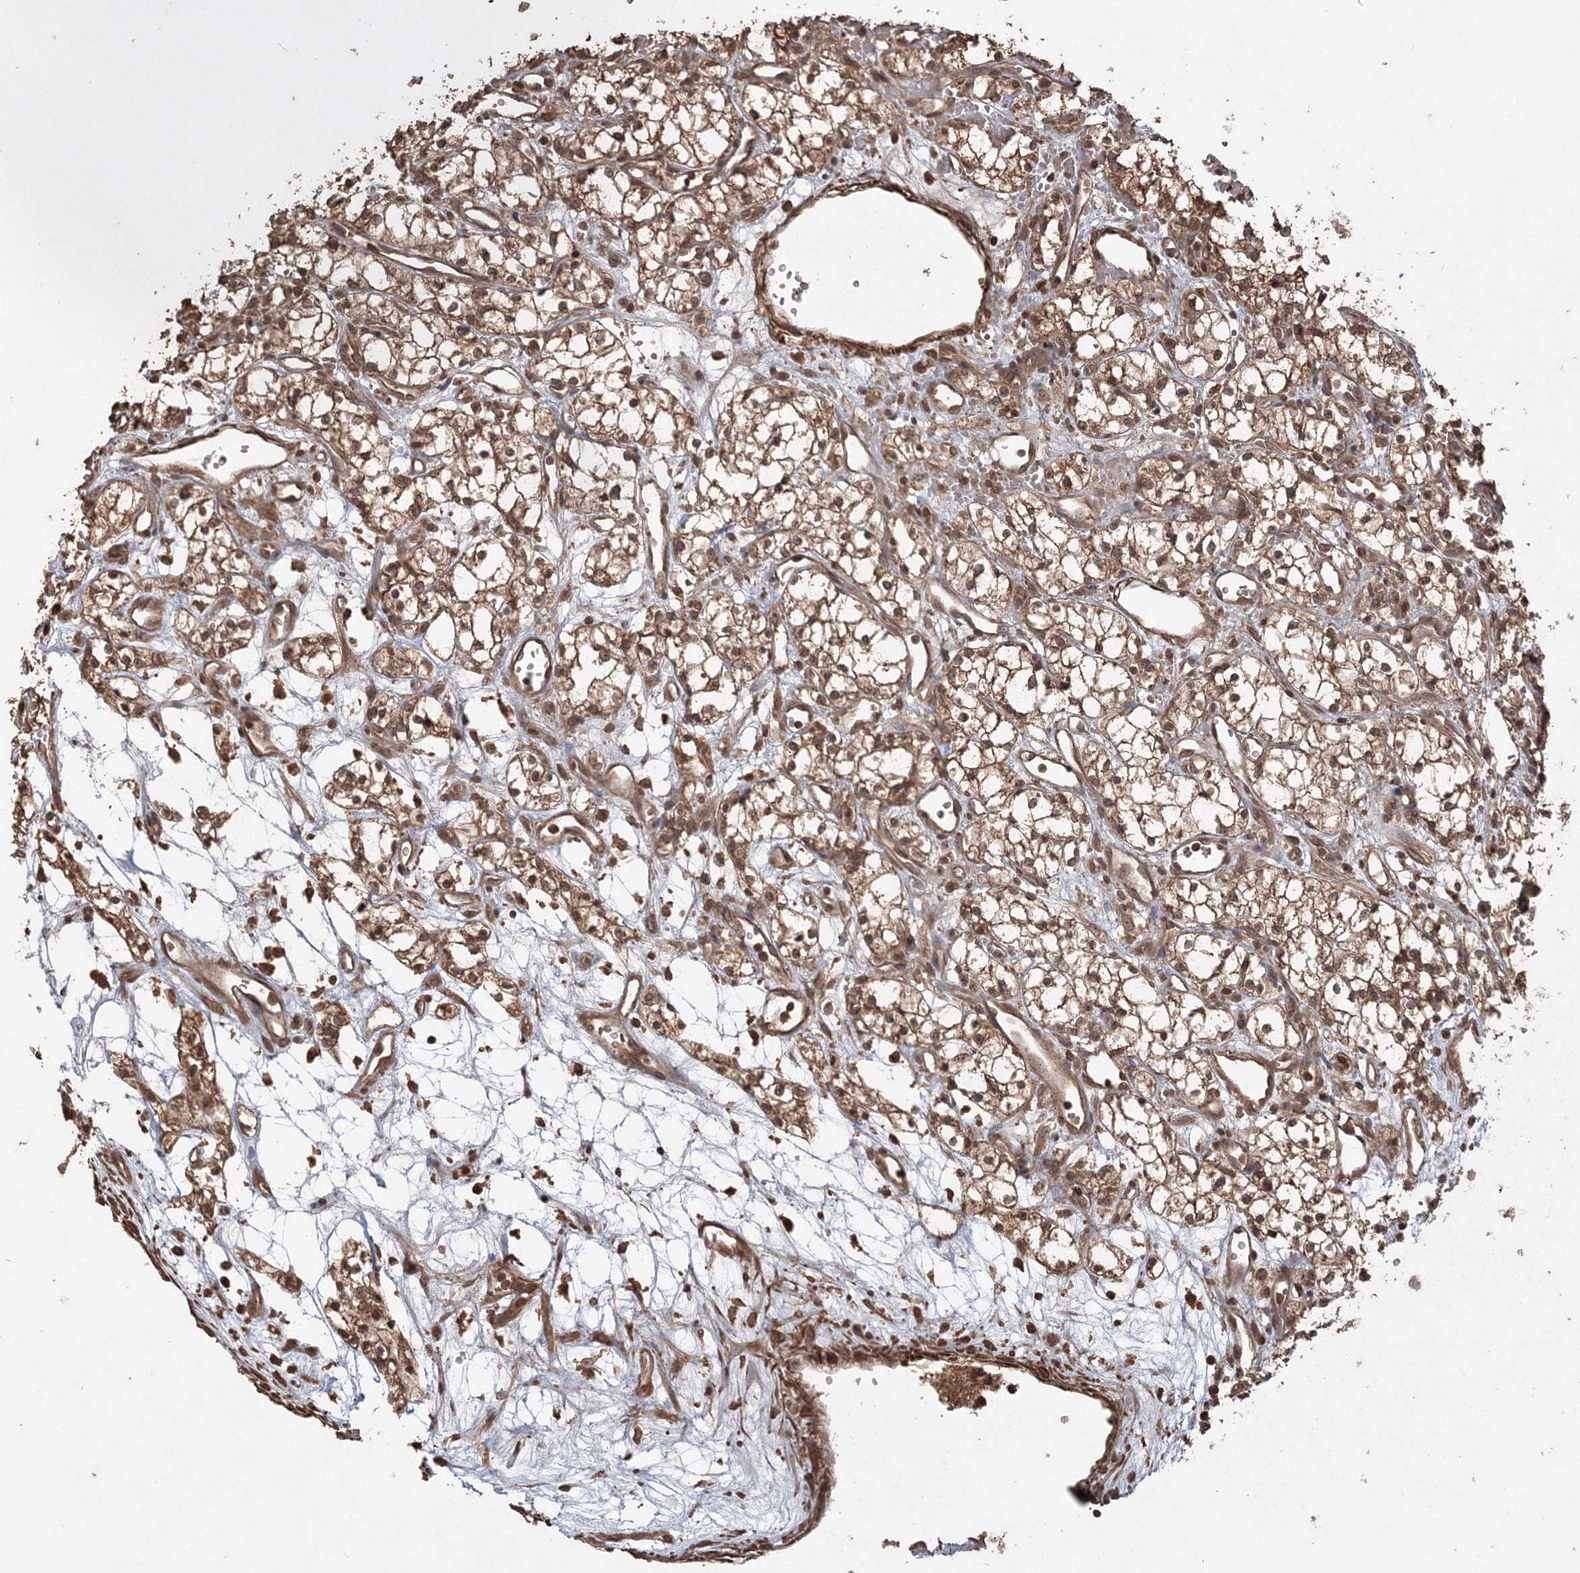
{"staining": {"intensity": "moderate", "quantity": ">75%", "location": "cytoplasmic/membranous"}, "tissue": "renal cancer", "cell_type": "Tumor cells", "image_type": "cancer", "snomed": [{"axis": "morphology", "description": "Adenocarcinoma, NOS"}, {"axis": "topography", "description": "Kidney"}], "caption": "Immunohistochemical staining of adenocarcinoma (renal) reveals medium levels of moderate cytoplasmic/membranous staining in about >75% of tumor cells.", "gene": "CCDC122", "patient": {"sex": "male", "age": 59}}